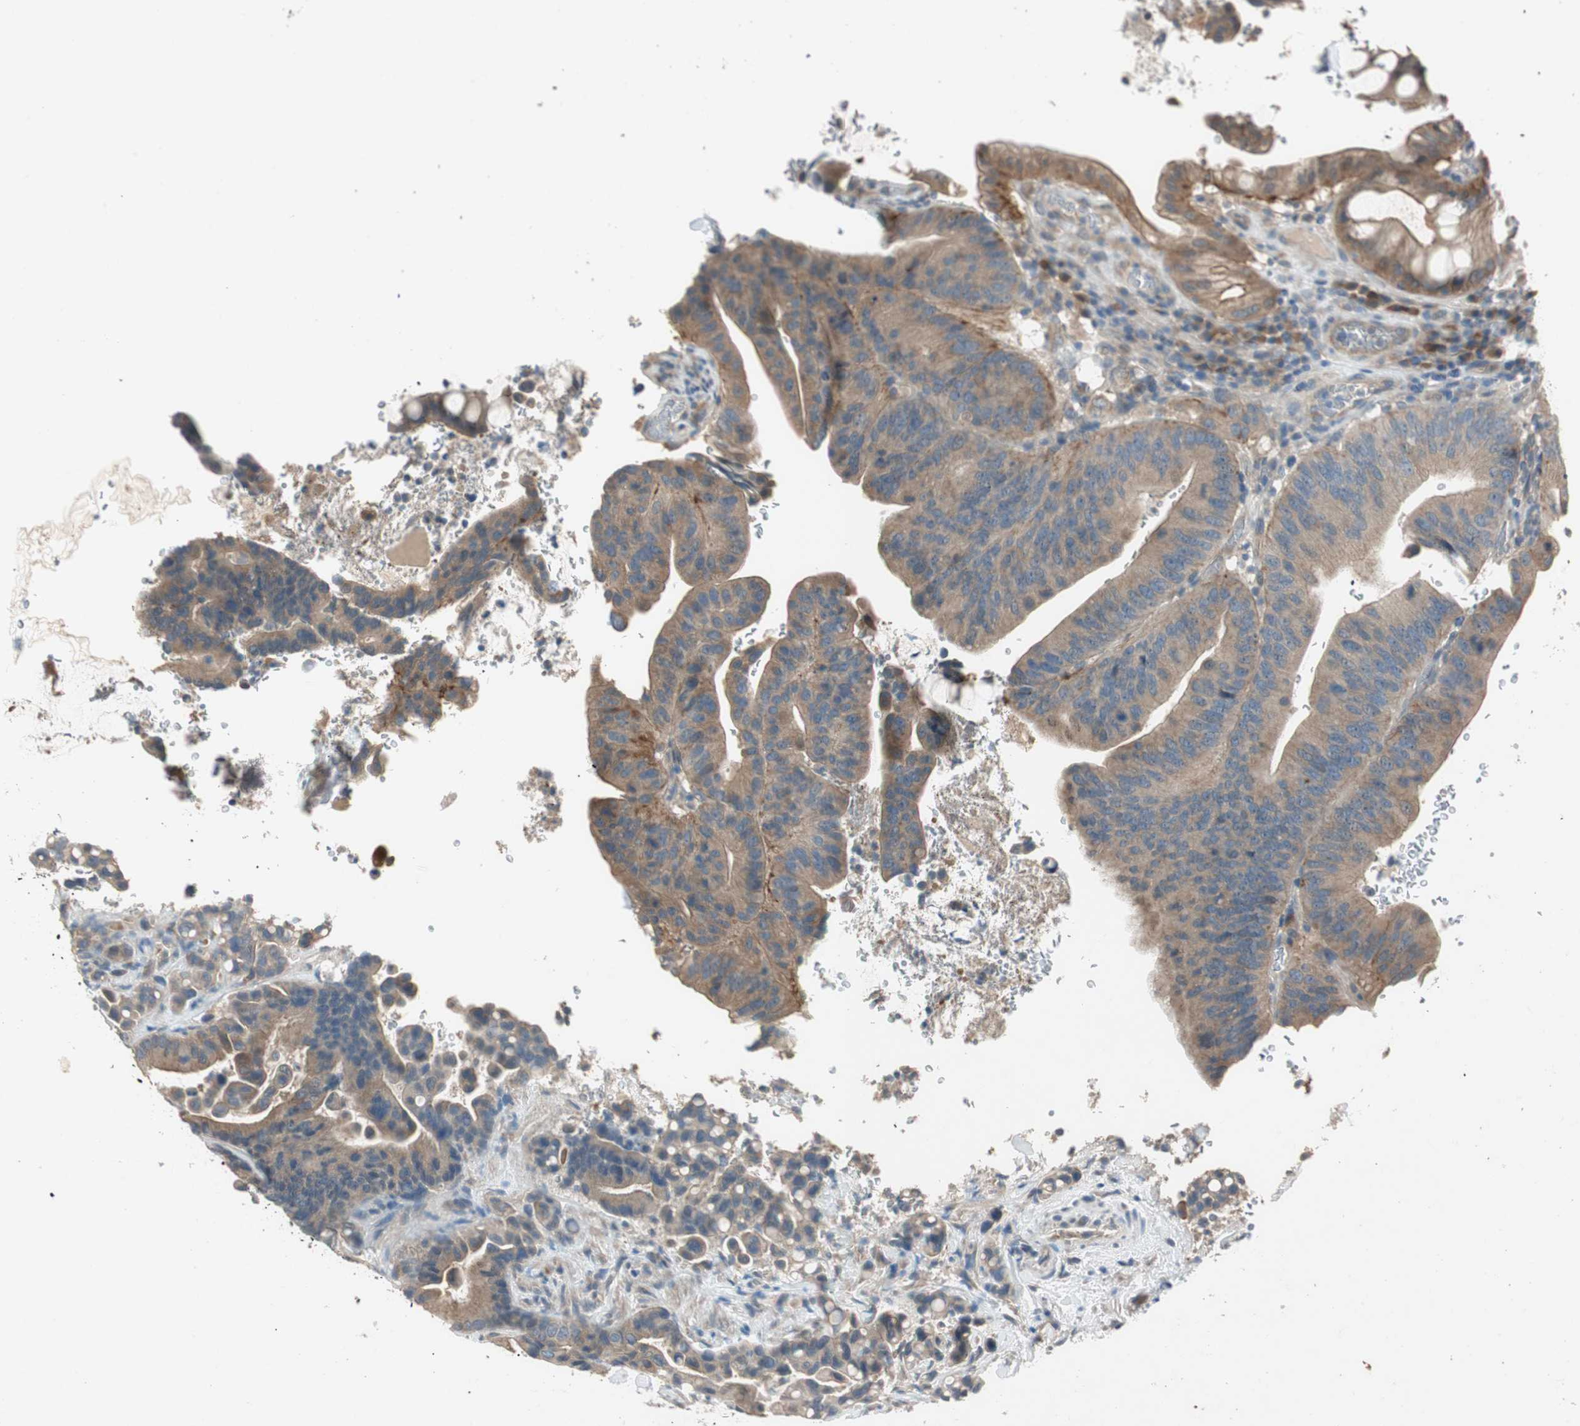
{"staining": {"intensity": "moderate", "quantity": ">75%", "location": "cytoplasmic/membranous"}, "tissue": "colorectal cancer", "cell_type": "Tumor cells", "image_type": "cancer", "snomed": [{"axis": "morphology", "description": "Normal tissue, NOS"}, {"axis": "morphology", "description": "Adenocarcinoma, NOS"}, {"axis": "topography", "description": "Colon"}], "caption": "Tumor cells demonstrate medium levels of moderate cytoplasmic/membranous staining in about >75% of cells in colorectal cancer (adenocarcinoma).", "gene": "NCLN", "patient": {"sex": "male", "age": 82}}